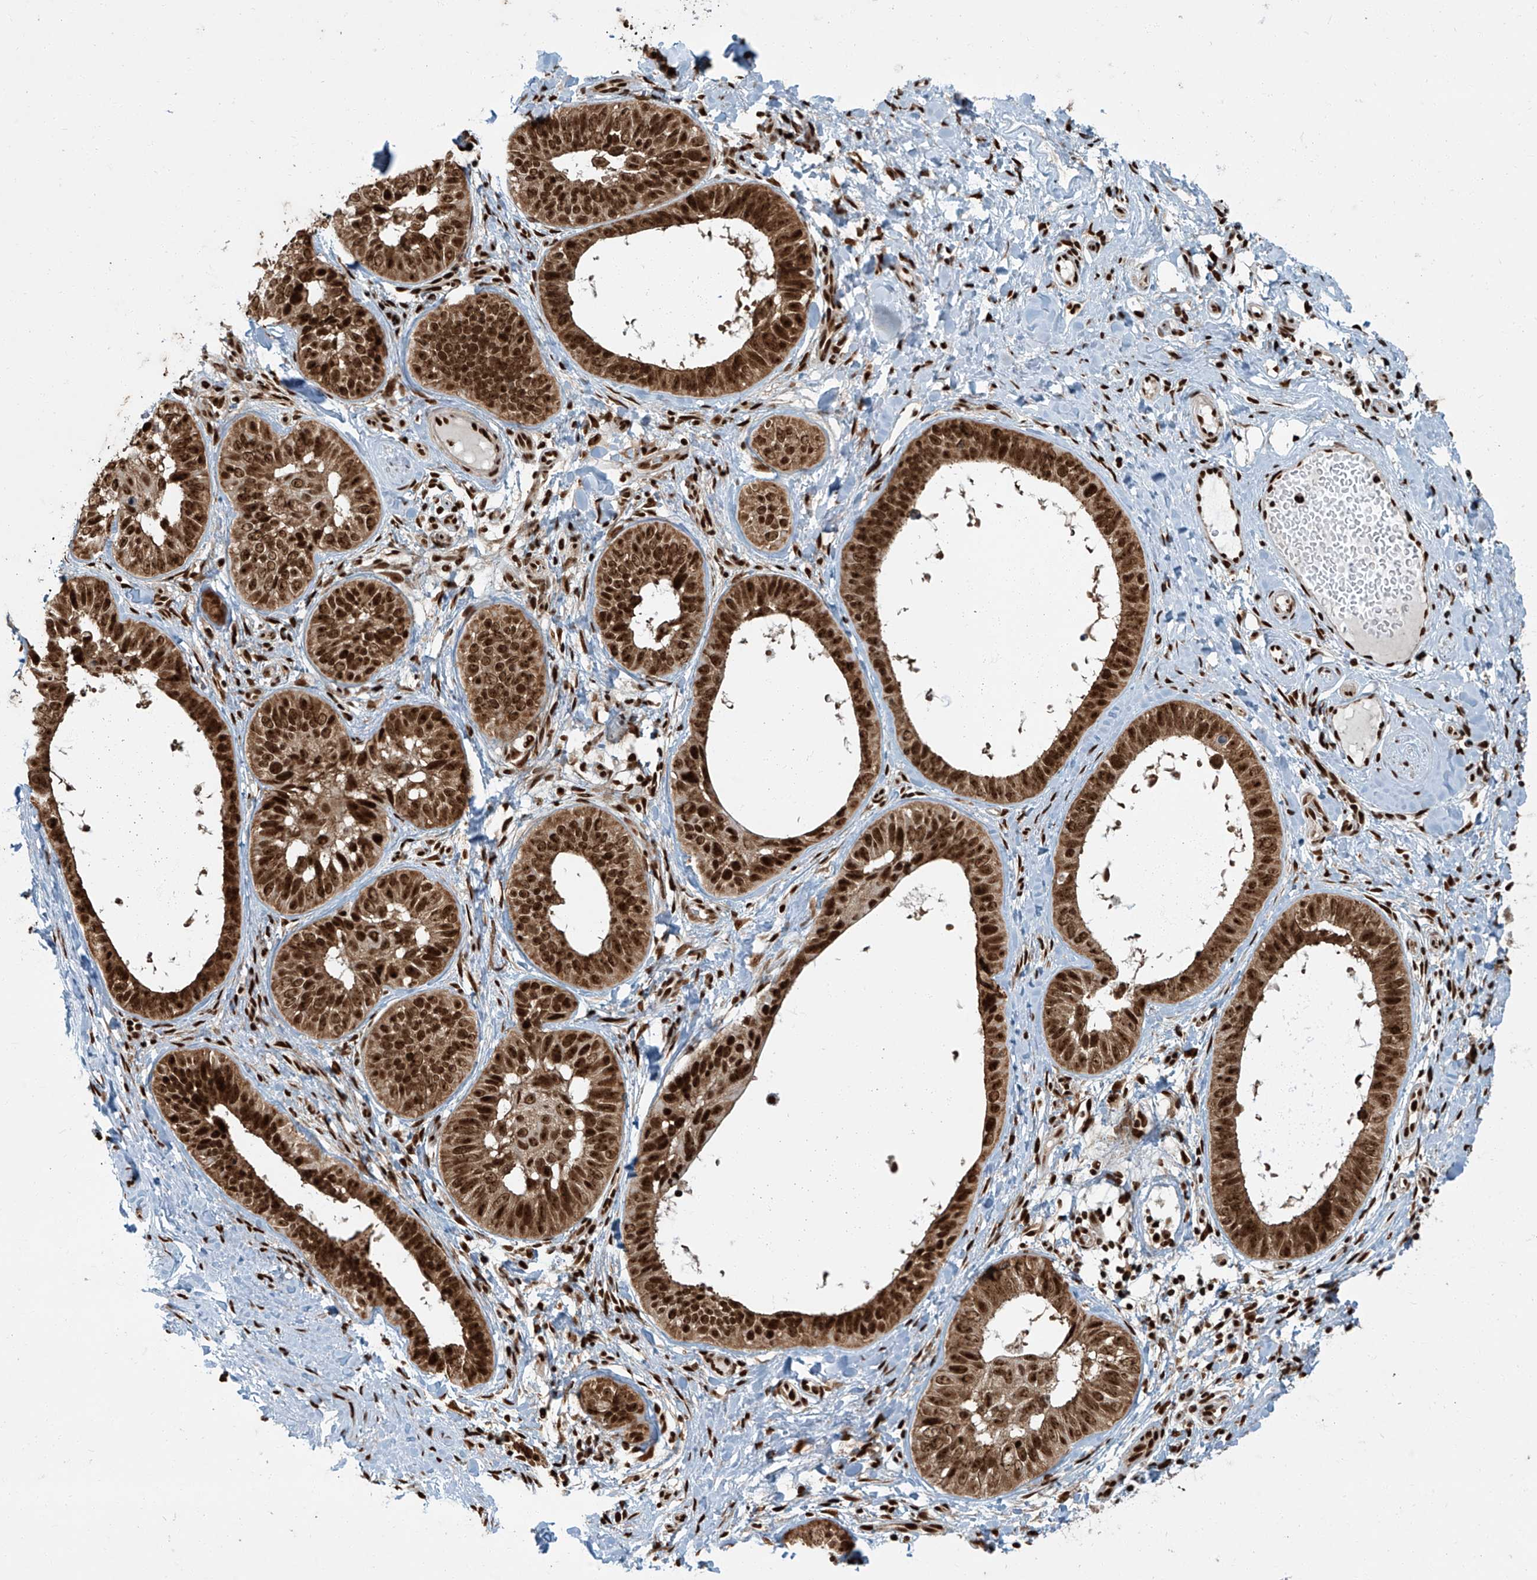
{"staining": {"intensity": "strong", "quantity": ">75%", "location": "cytoplasmic/membranous,nuclear"}, "tissue": "skin cancer", "cell_type": "Tumor cells", "image_type": "cancer", "snomed": [{"axis": "morphology", "description": "Basal cell carcinoma"}, {"axis": "topography", "description": "Skin"}], "caption": "Skin basal cell carcinoma stained with DAB immunohistochemistry shows high levels of strong cytoplasmic/membranous and nuclear expression in about >75% of tumor cells.", "gene": "FAM193B", "patient": {"sex": "male", "age": 62}}